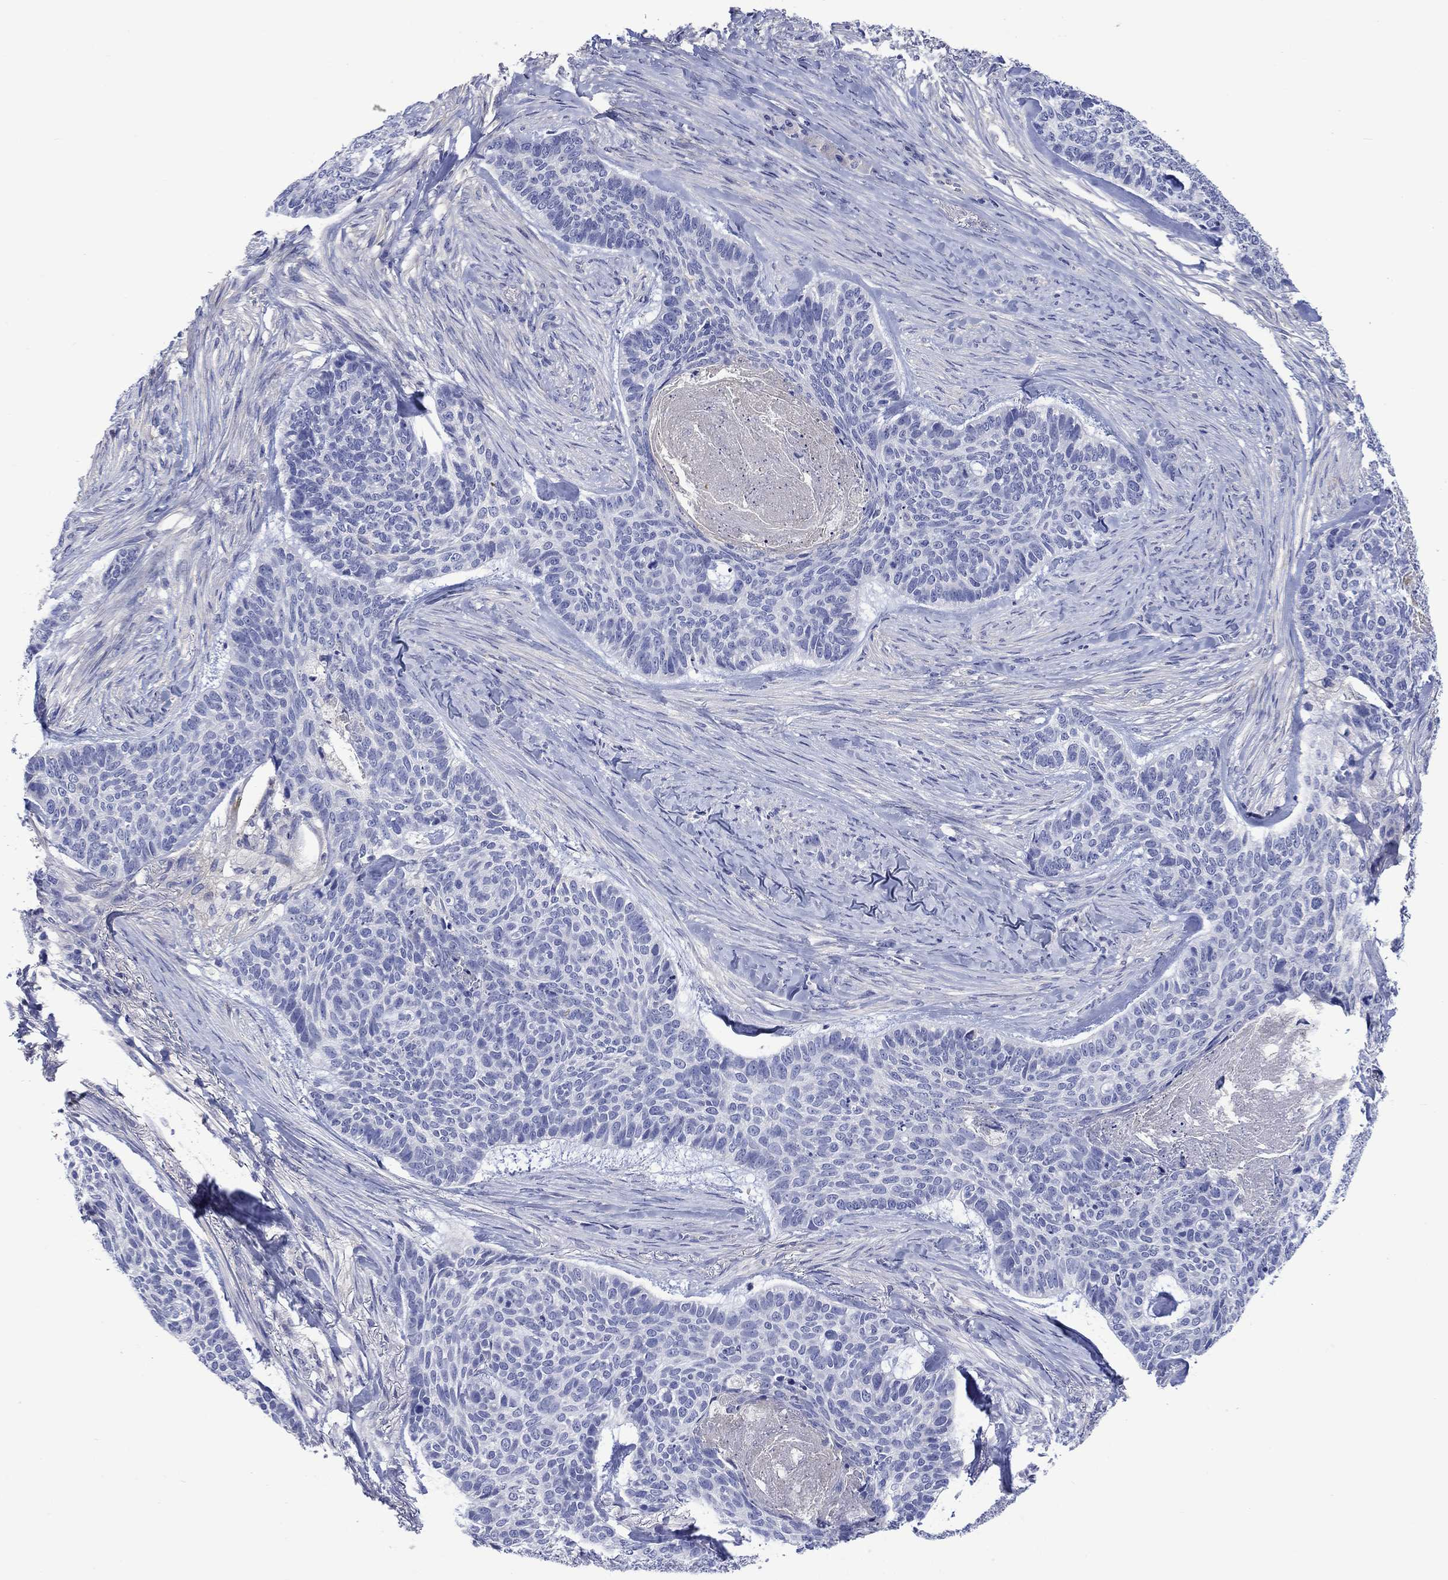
{"staining": {"intensity": "negative", "quantity": "none", "location": "none"}, "tissue": "skin cancer", "cell_type": "Tumor cells", "image_type": "cancer", "snomed": [{"axis": "morphology", "description": "Basal cell carcinoma"}, {"axis": "topography", "description": "Skin"}], "caption": "Immunohistochemistry photomicrograph of neoplastic tissue: skin cancer (basal cell carcinoma) stained with DAB displays no significant protein expression in tumor cells. (Brightfield microscopy of DAB immunohistochemistry (IHC) at high magnification).", "gene": "TOMM20L", "patient": {"sex": "female", "age": 69}}